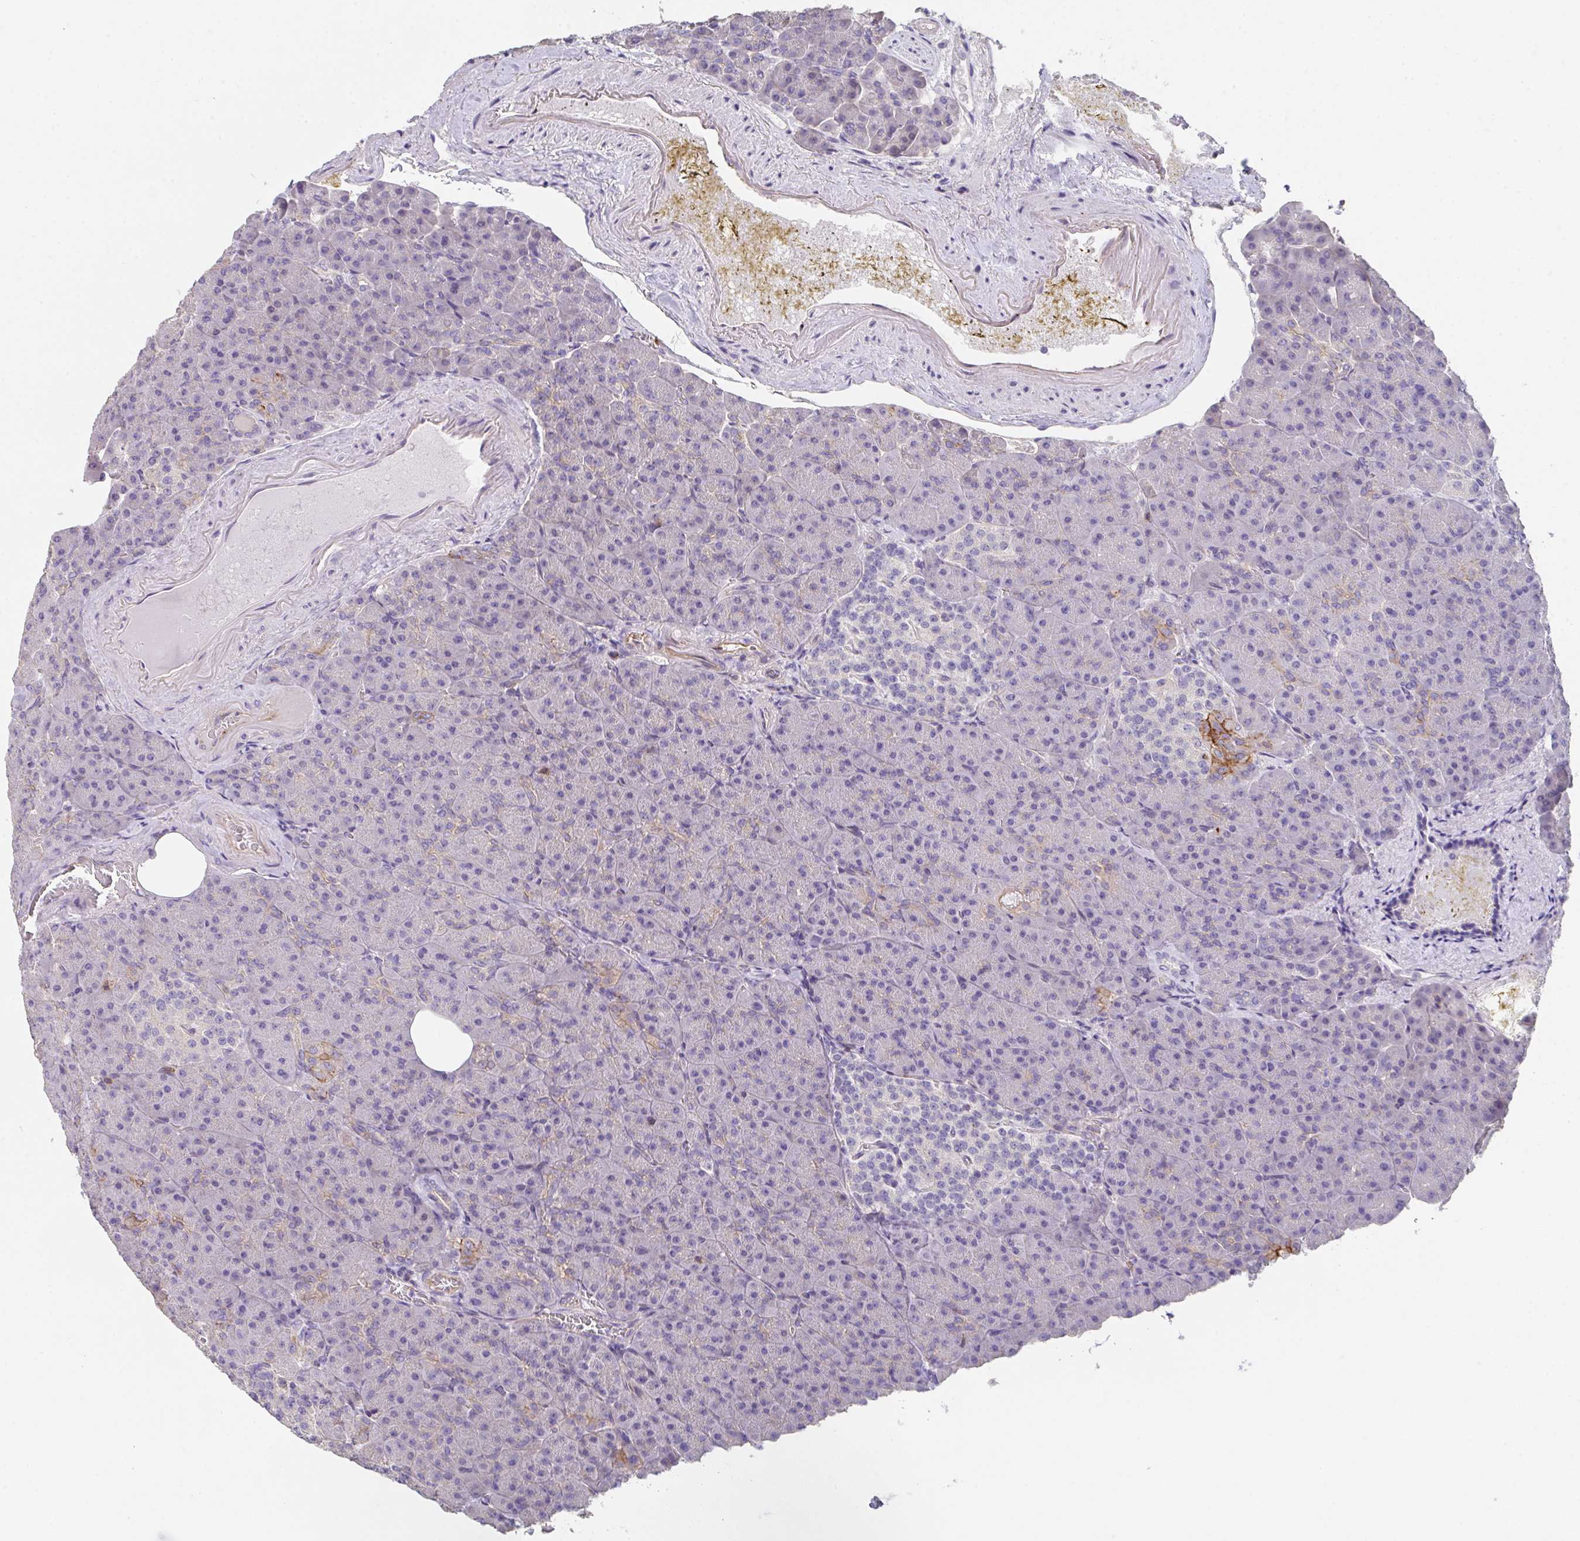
{"staining": {"intensity": "moderate", "quantity": "<25%", "location": "cytoplasmic/membranous"}, "tissue": "pancreas", "cell_type": "Exocrine glandular cells", "image_type": "normal", "snomed": [{"axis": "morphology", "description": "Normal tissue, NOS"}, {"axis": "topography", "description": "Pancreas"}], "caption": "Moderate cytoplasmic/membranous staining for a protein is identified in approximately <25% of exocrine glandular cells of benign pancreas using IHC.", "gene": "DBN1", "patient": {"sex": "female", "age": 74}}